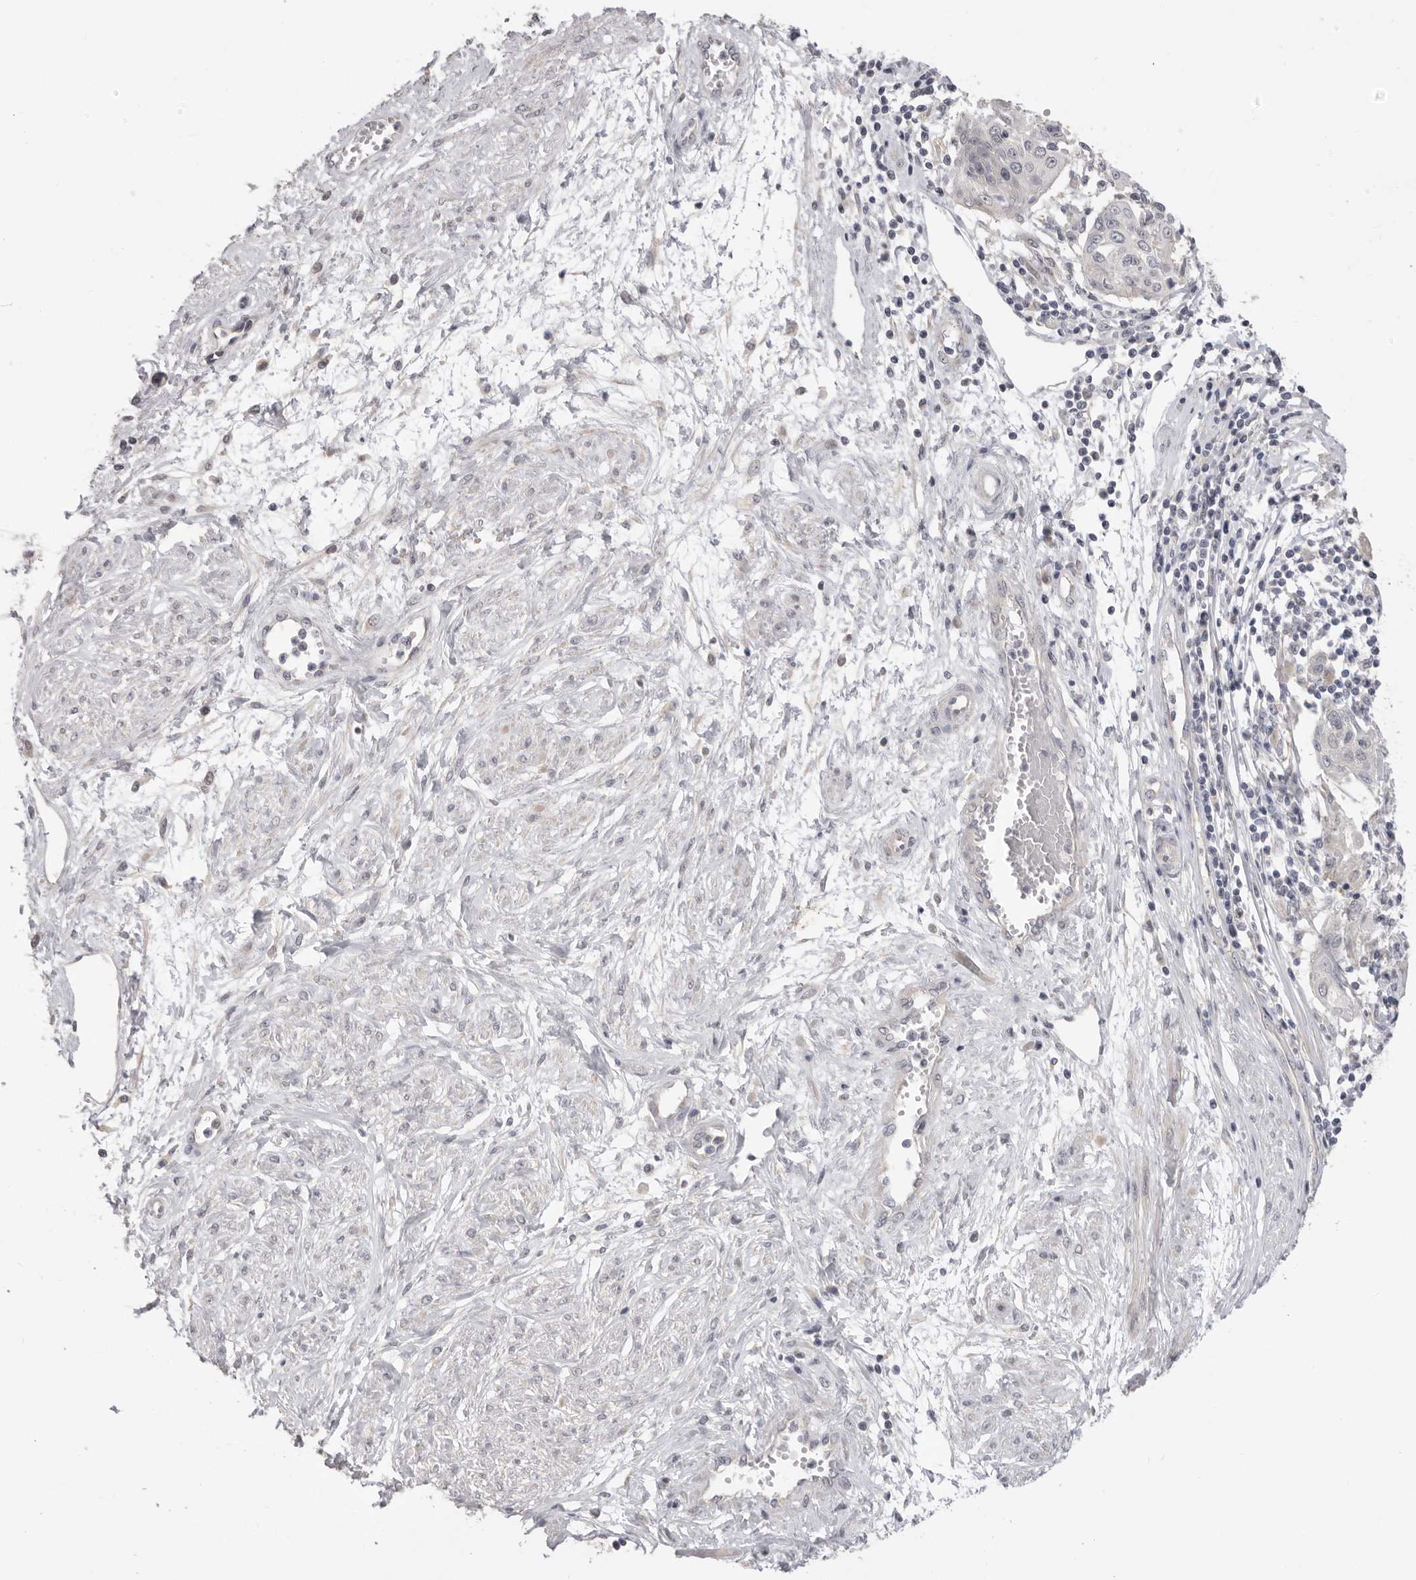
{"staining": {"intensity": "negative", "quantity": "none", "location": "none"}, "tissue": "cervical cancer", "cell_type": "Tumor cells", "image_type": "cancer", "snomed": [{"axis": "morphology", "description": "Squamous cell carcinoma, NOS"}, {"axis": "topography", "description": "Cervix"}], "caption": "DAB immunohistochemical staining of human squamous cell carcinoma (cervical) shows no significant positivity in tumor cells. The staining was performed using DAB (3,3'-diaminobenzidine) to visualize the protein expression in brown, while the nuclei were stained in blue with hematoxylin (Magnification: 20x).", "gene": "XIRP1", "patient": {"sex": "female", "age": 34}}